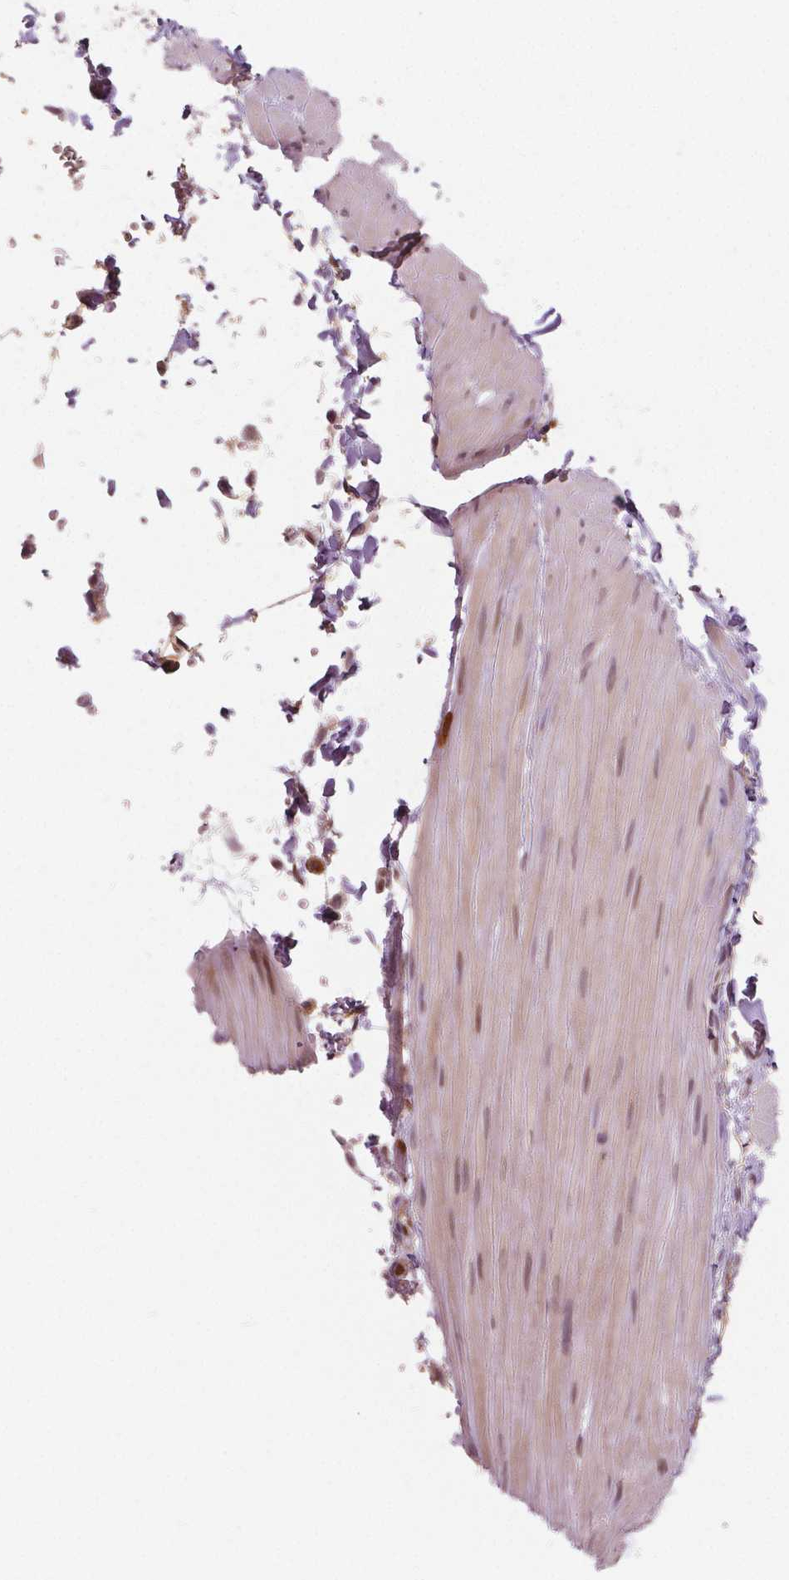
{"staining": {"intensity": "weak", "quantity": ">75%", "location": "nuclear"}, "tissue": "adipose tissue", "cell_type": "Adipocytes", "image_type": "normal", "snomed": [{"axis": "morphology", "description": "Normal tissue, NOS"}, {"axis": "topography", "description": "Smooth muscle"}, {"axis": "topography", "description": "Peripheral nerve tissue"}], "caption": "IHC histopathology image of unremarkable adipose tissue stained for a protein (brown), which shows low levels of weak nuclear expression in approximately >75% of adipocytes.", "gene": "HMBOX1", "patient": {"sex": "male", "age": 58}}